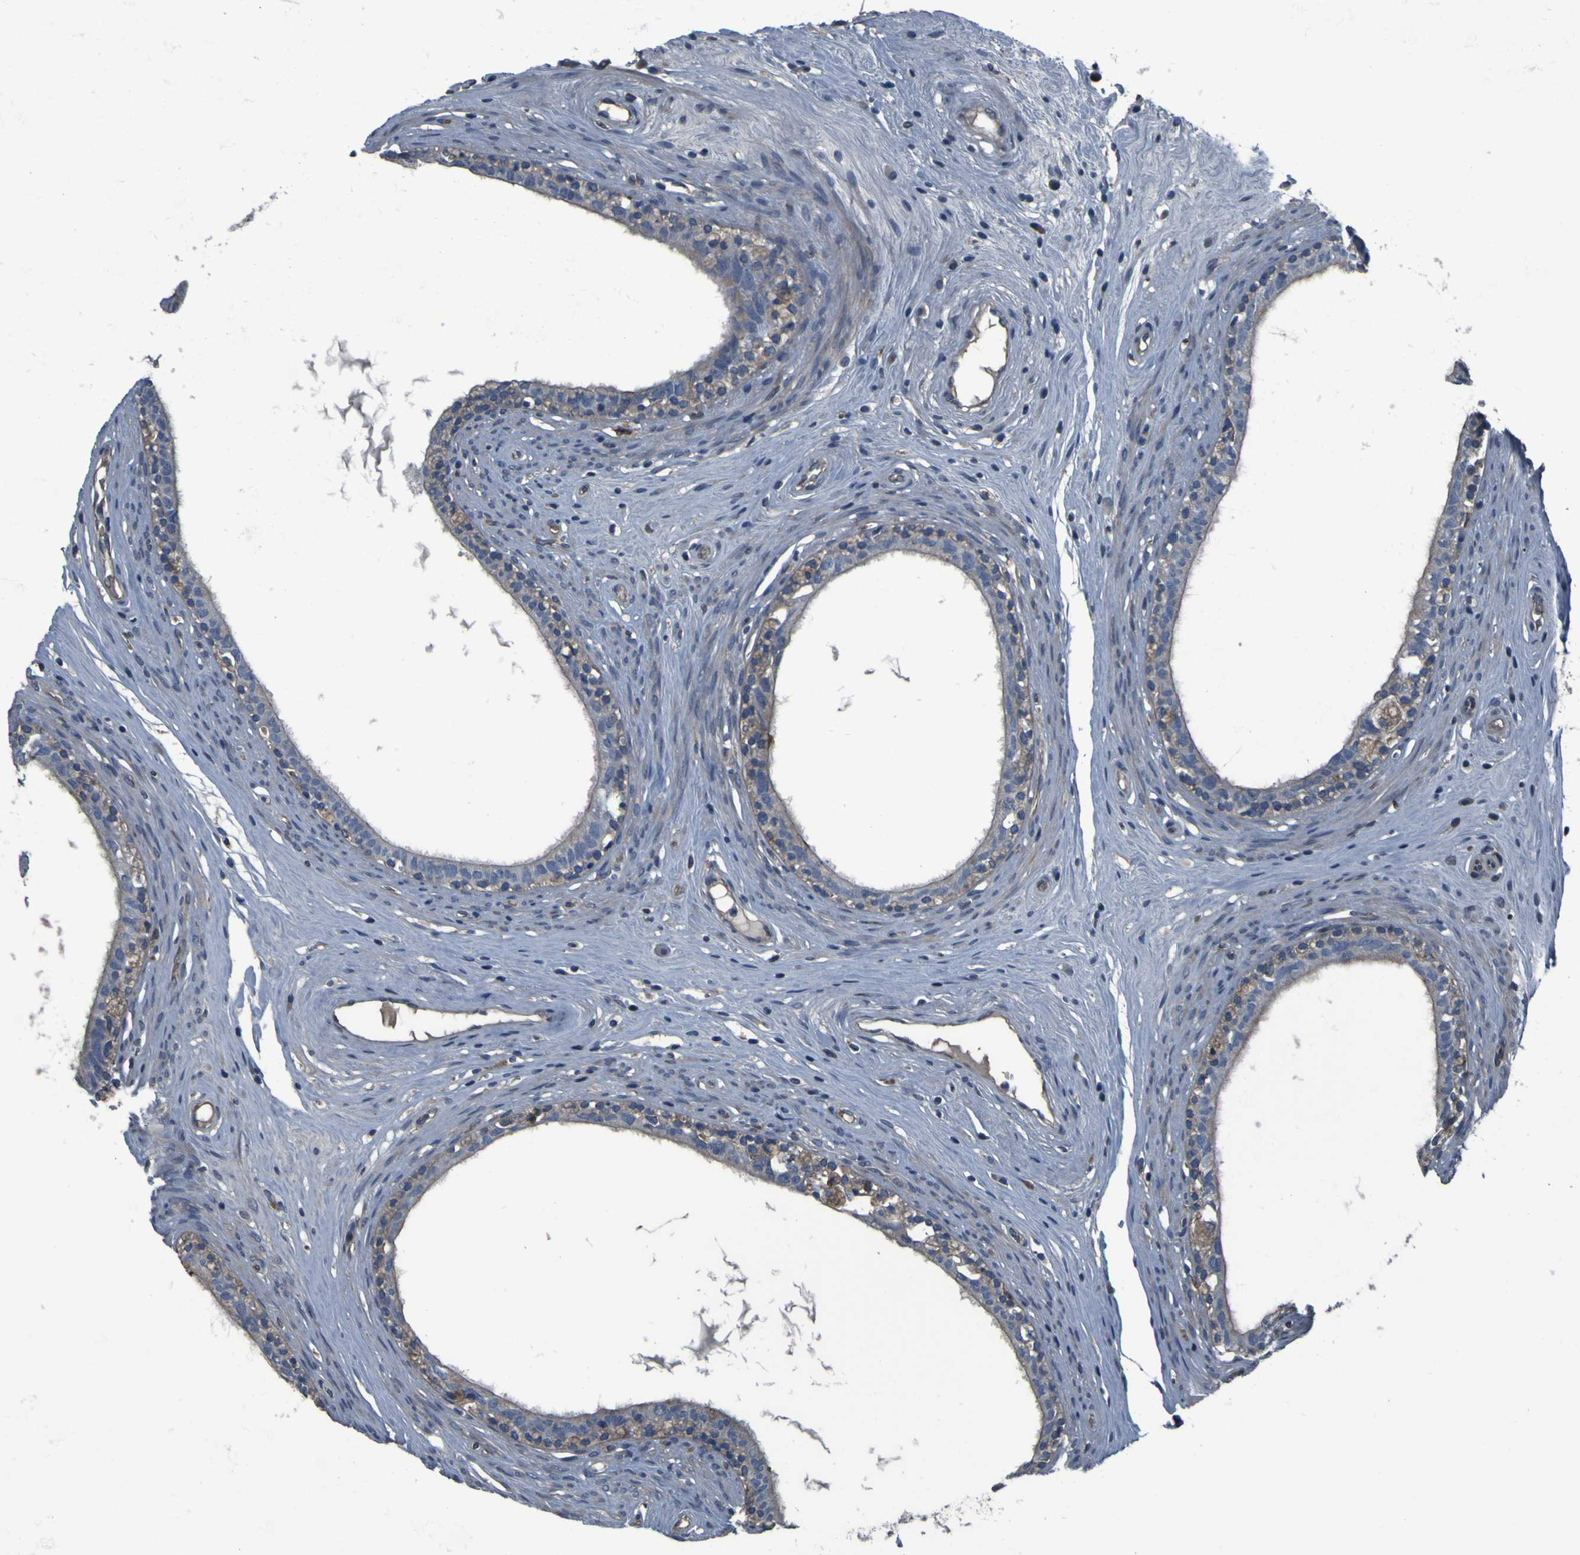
{"staining": {"intensity": "moderate", "quantity": "<25%", "location": "cytoplasmic/membranous"}, "tissue": "epididymis", "cell_type": "Glandular cells", "image_type": "normal", "snomed": [{"axis": "morphology", "description": "Normal tissue, NOS"}, {"axis": "morphology", "description": "Inflammation, NOS"}, {"axis": "topography", "description": "Epididymis"}], "caption": "Immunohistochemical staining of normal human epididymis demonstrates <25% levels of moderate cytoplasmic/membranous protein staining in approximately <25% of glandular cells. Immunohistochemistry (ihc) stains the protein of interest in brown and the nuclei are stained blue.", "gene": "GRAMD1A", "patient": {"sex": "male", "age": 84}}